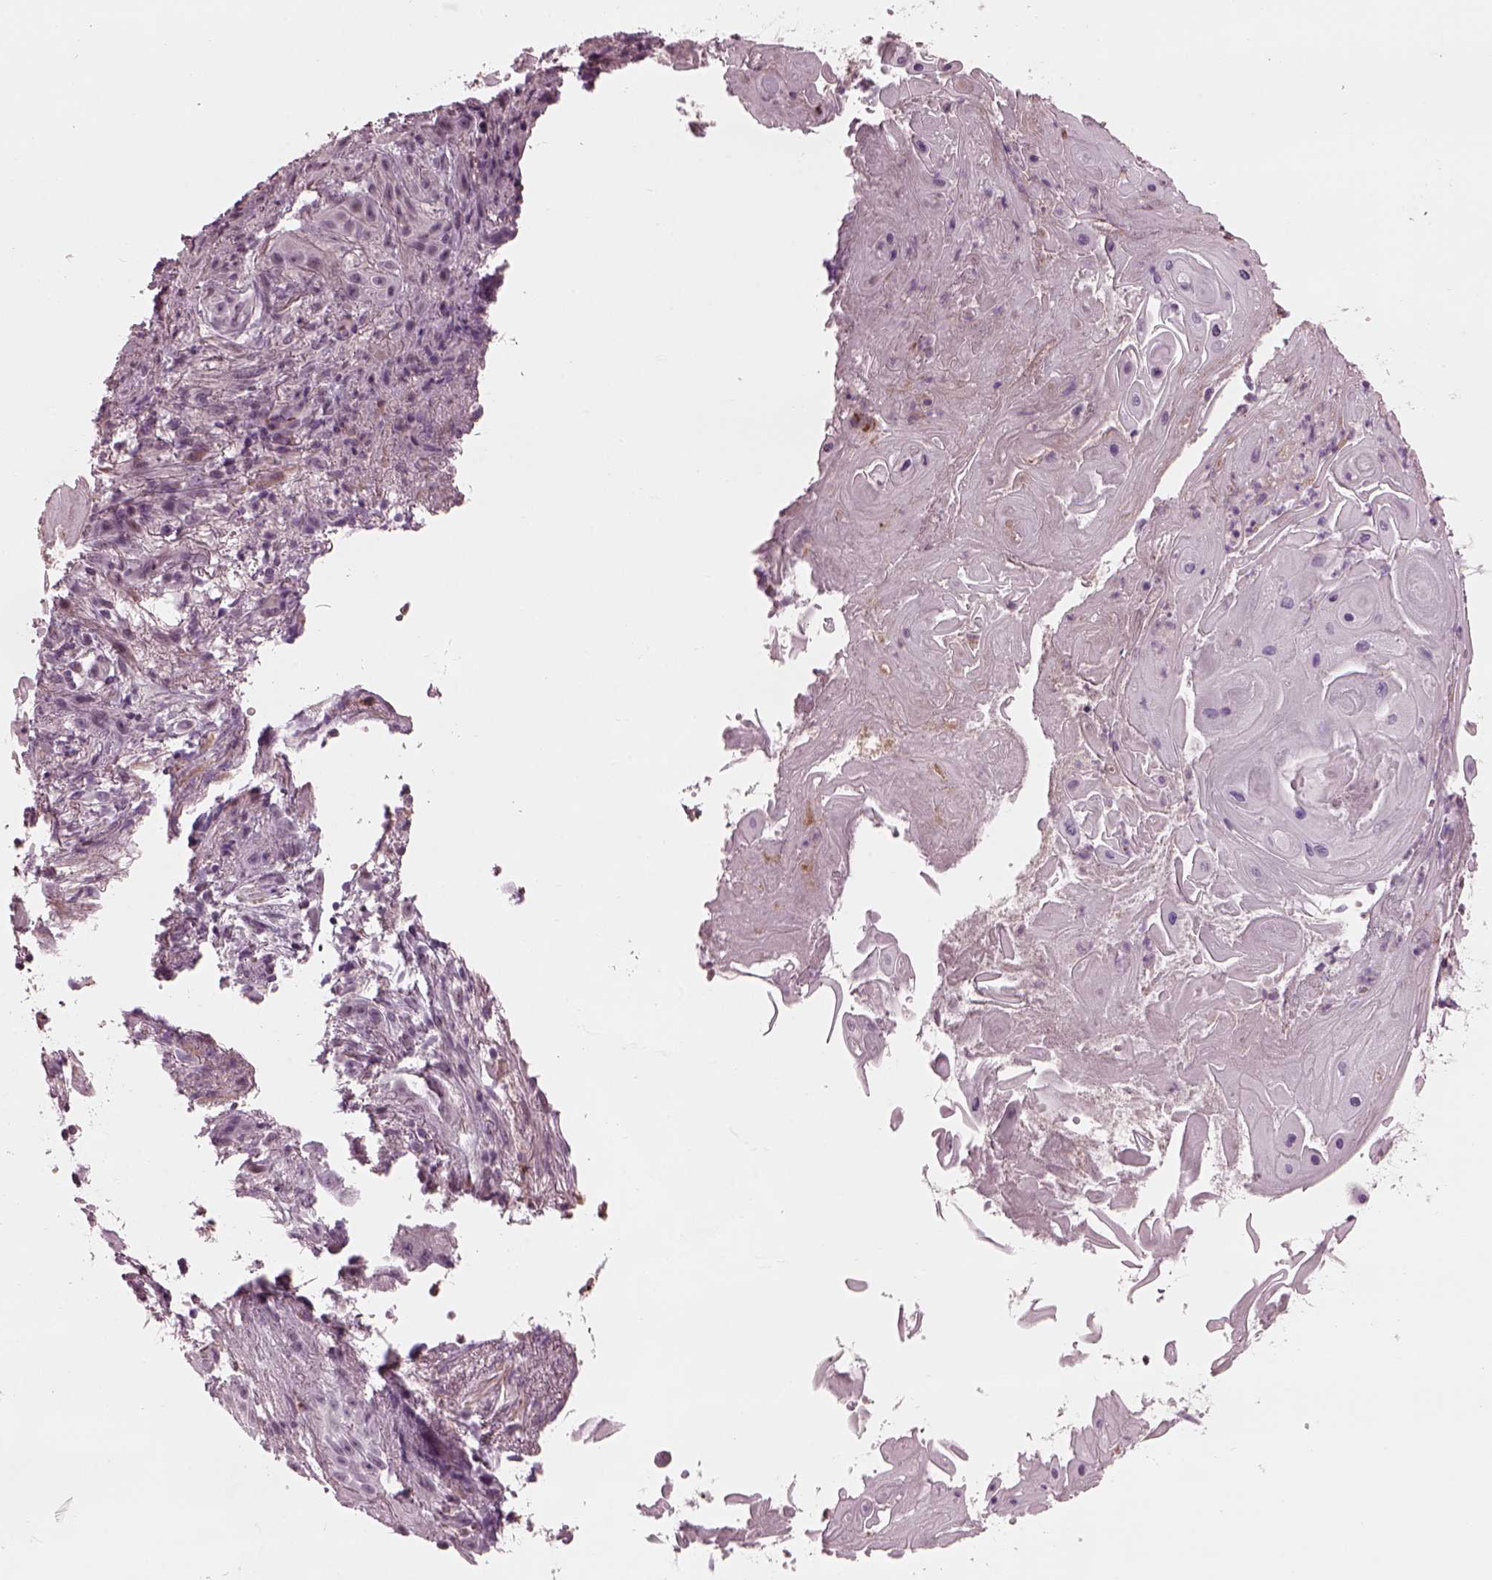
{"staining": {"intensity": "negative", "quantity": "none", "location": "none"}, "tissue": "skin cancer", "cell_type": "Tumor cells", "image_type": "cancer", "snomed": [{"axis": "morphology", "description": "Squamous cell carcinoma, NOS"}, {"axis": "topography", "description": "Skin"}], "caption": "There is no significant staining in tumor cells of squamous cell carcinoma (skin).", "gene": "BFSP1", "patient": {"sex": "male", "age": 62}}